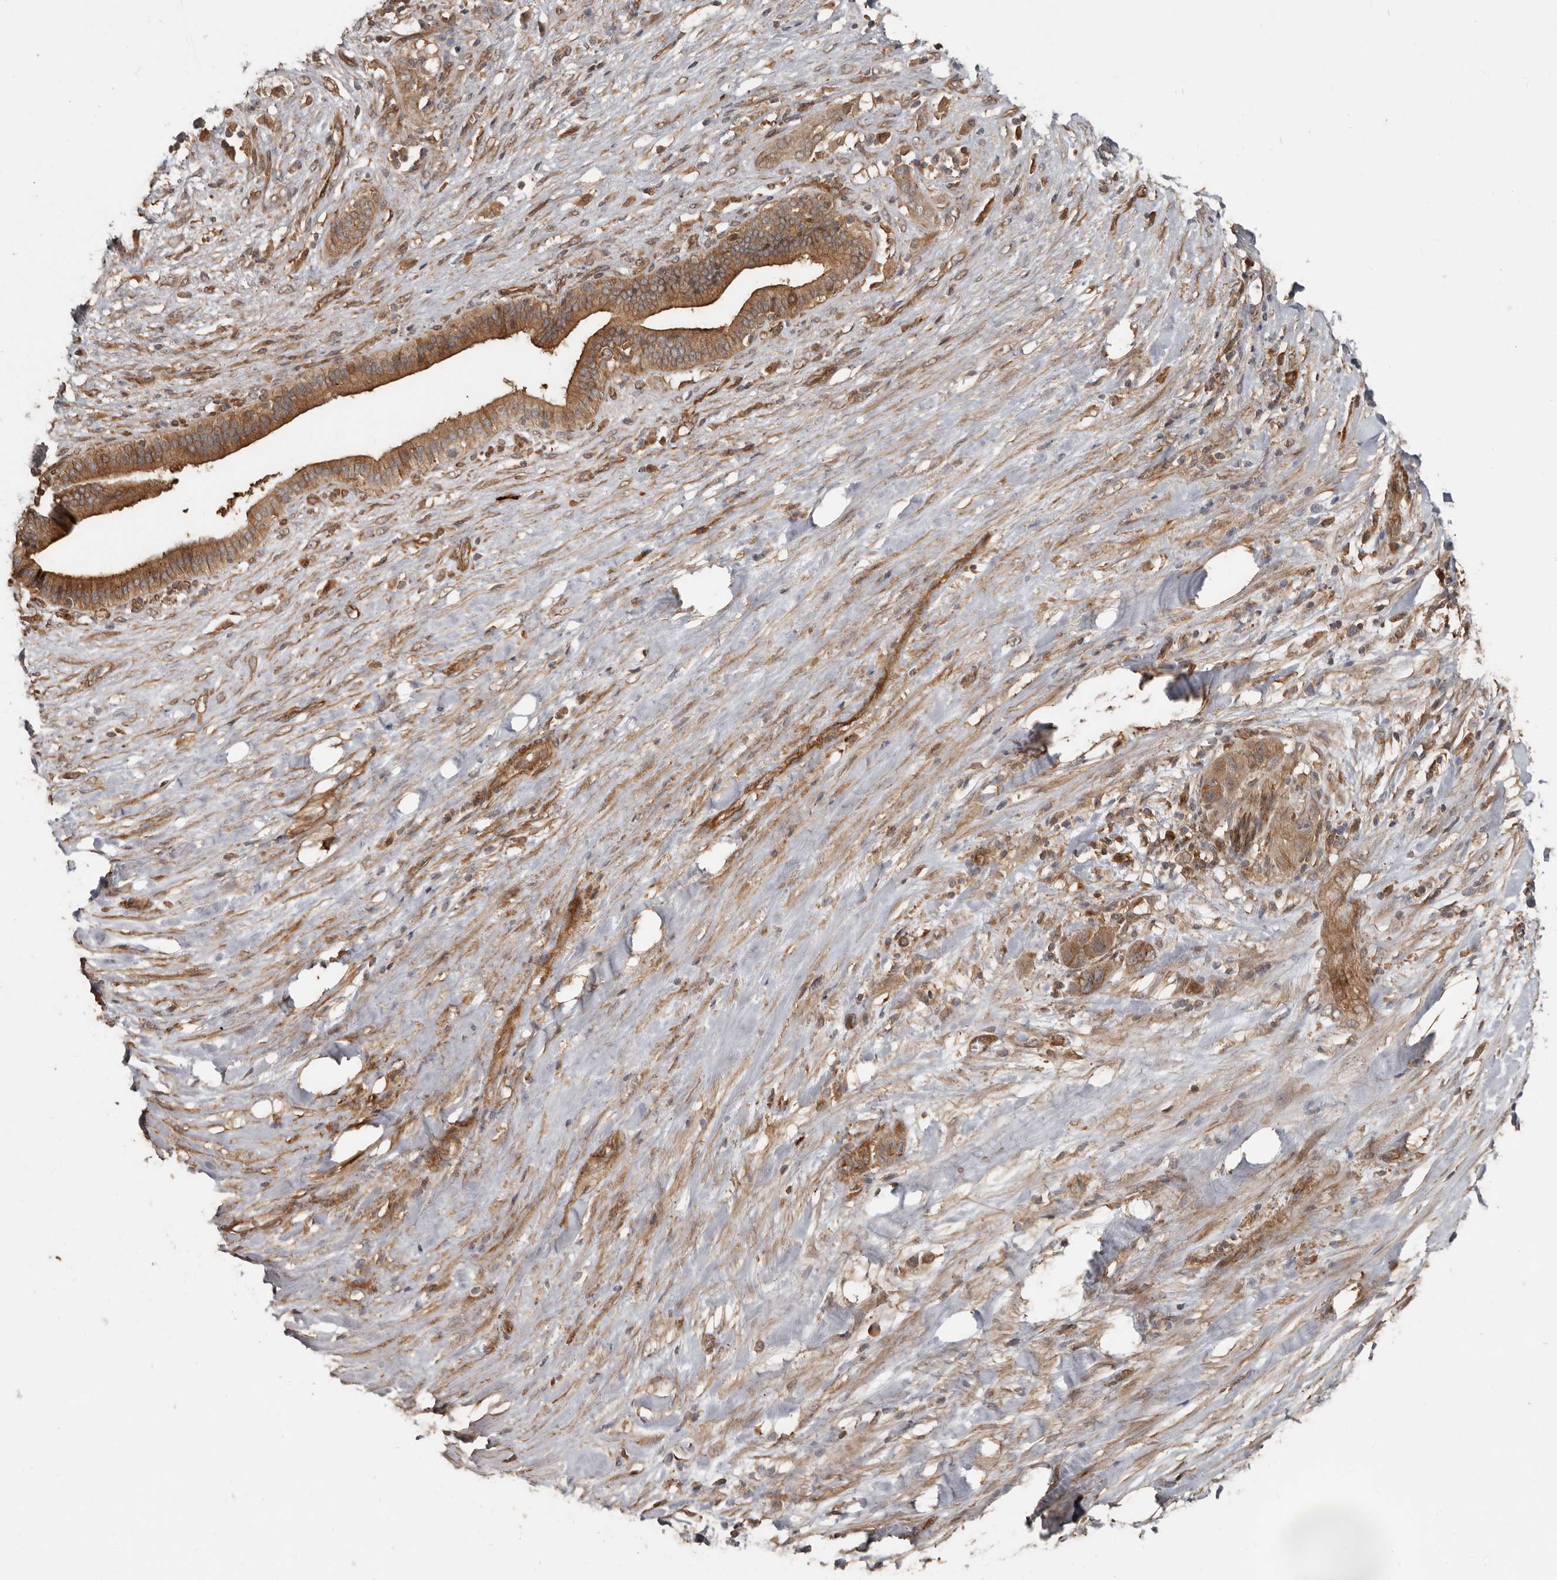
{"staining": {"intensity": "moderate", "quantity": ">75%", "location": "cytoplasmic/membranous"}, "tissue": "liver cancer", "cell_type": "Tumor cells", "image_type": "cancer", "snomed": [{"axis": "morphology", "description": "Cholangiocarcinoma"}, {"axis": "topography", "description": "Liver"}], "caption": "This micrograph exhibits liver cancer (cholangiocarcinoma) stained with immunohistochemistry (IHC) to label a protein in brown. The cytoplasmic/membranous of tumor cells show moderate positivity for the protein. Nuclei are counter-stained blue.", "gene": "EXOC3L1", "patient": {"sex": "female", "age": 52}}